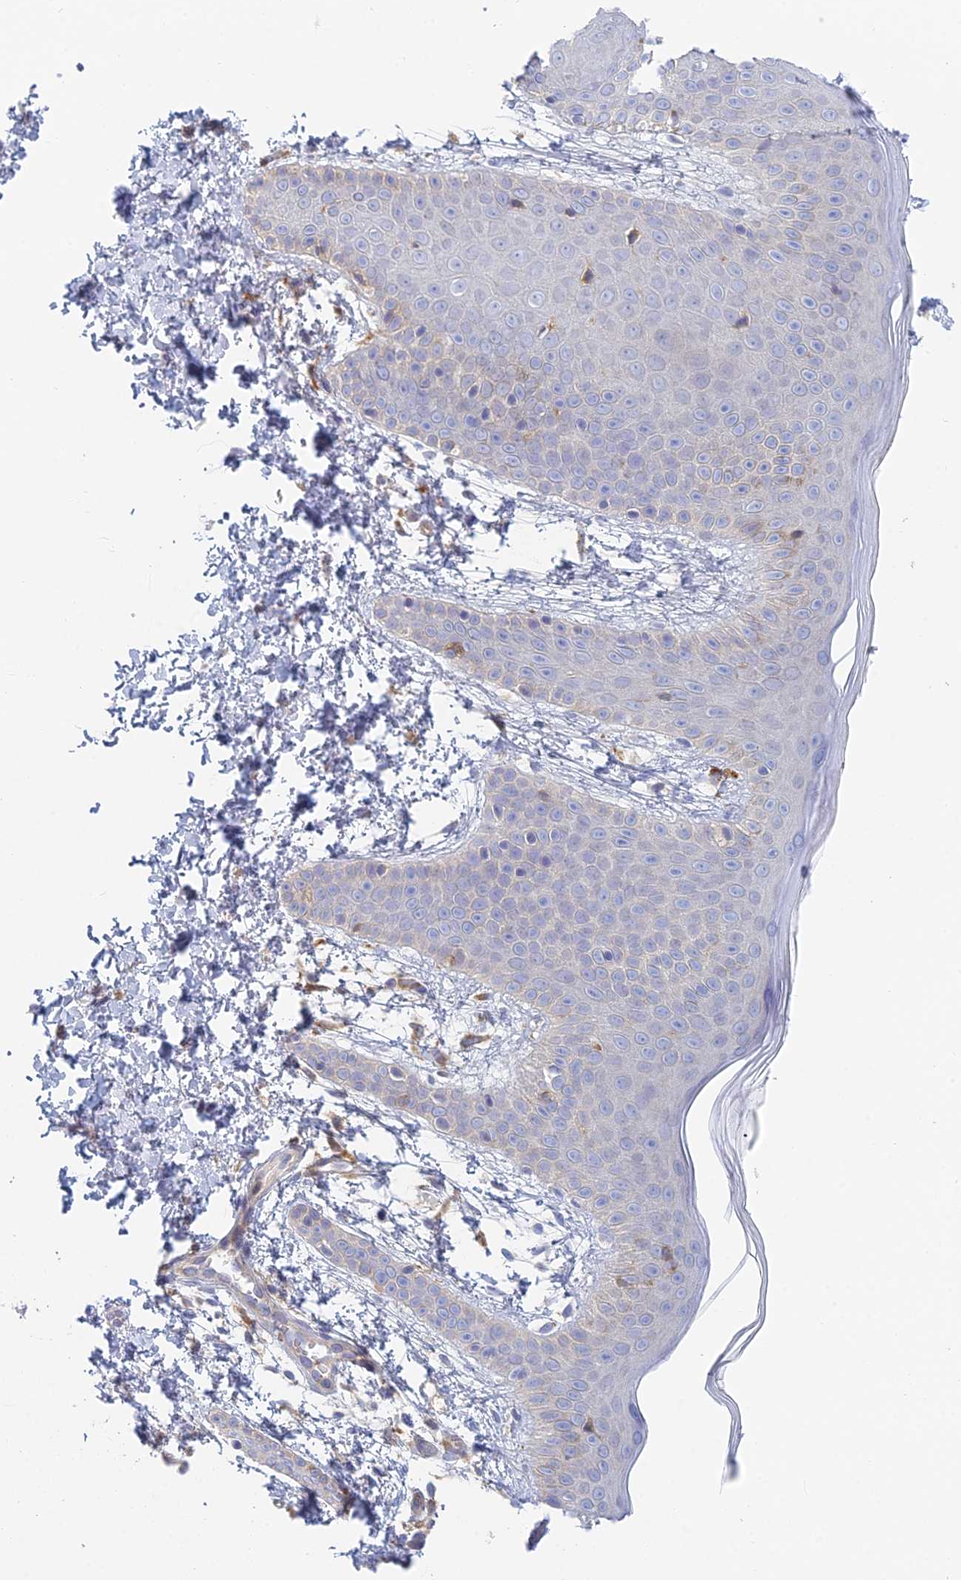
{"staining": {"intensity": "negative", "quantity": "none", "location": "none"}, "tissue": "skin", "cell_type": "Fibroblasts", "image_type": "normal", "snomed": [{"axis": "morphology", "description": "Normal tissue, NOS"}, {"axis": "topography", "description": "Skin"}], "caption": "This is an IHC histopathology image of unremarkable skin. There is no expression in fibroblasts.", "gene": "STRN4", "patient": {"sex": "male", "age": 36}}